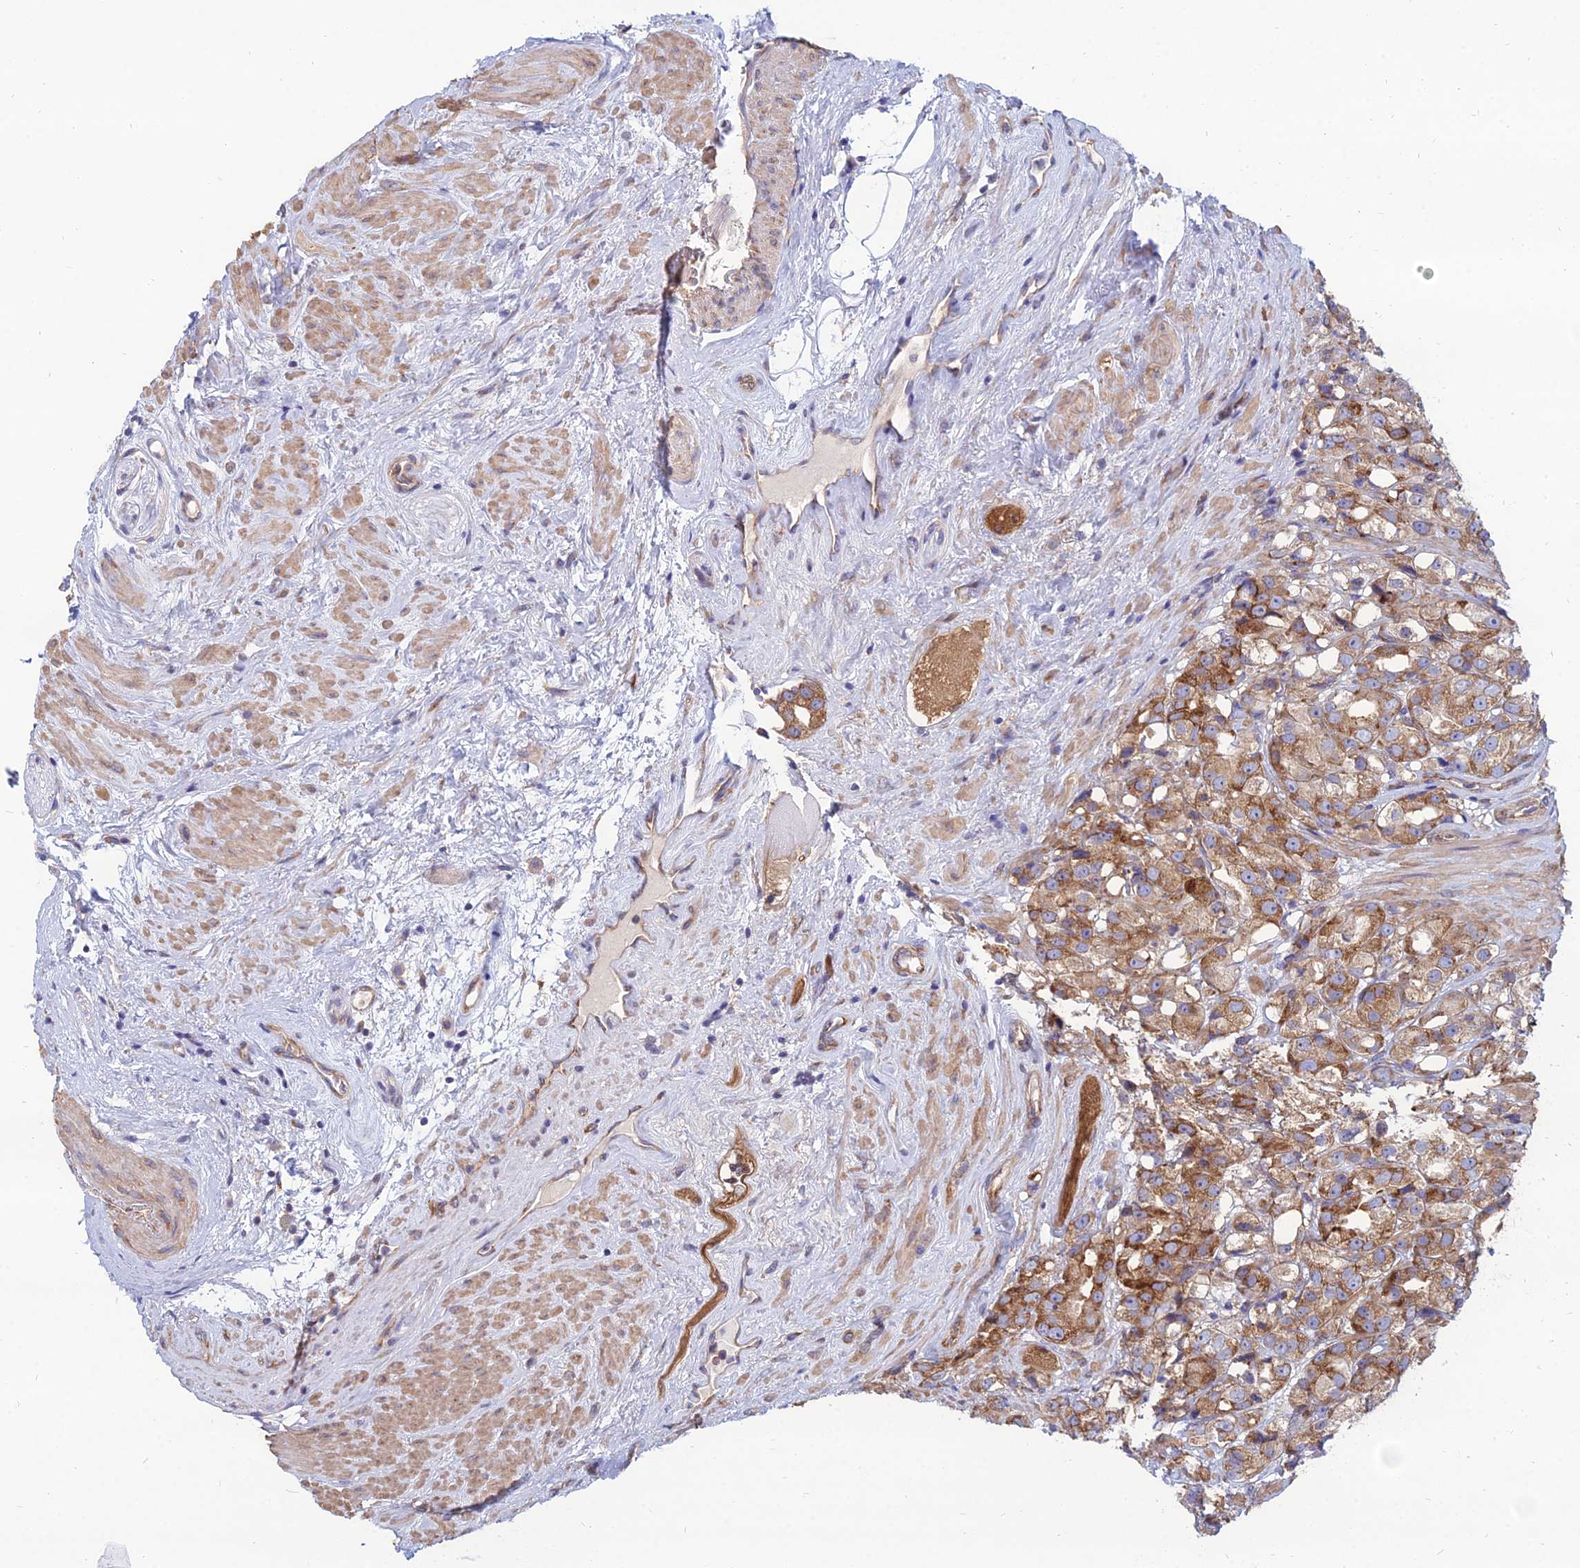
{"staining": {"intensity": "moderate", "quantity": ">75%", "location": "cytoplasmic/membranous"}, "tissue": "prostate cancer", "cell_type": "Tumor cells", "image_type": "cancer", "snomed": [{"axis": "morphology", "description": "Adenocarcinoma, NOS"}, {"axis": "topography", "description": "Prostate"}], "caption": "Tumor cells show medium levels of moderate cytoplasmic/membranous staining in approximately >75% of cells in prostate cancer (adenocarcinoma).", "gene": "TXLNA", "patient": {"sex": "male", "age": 79}}